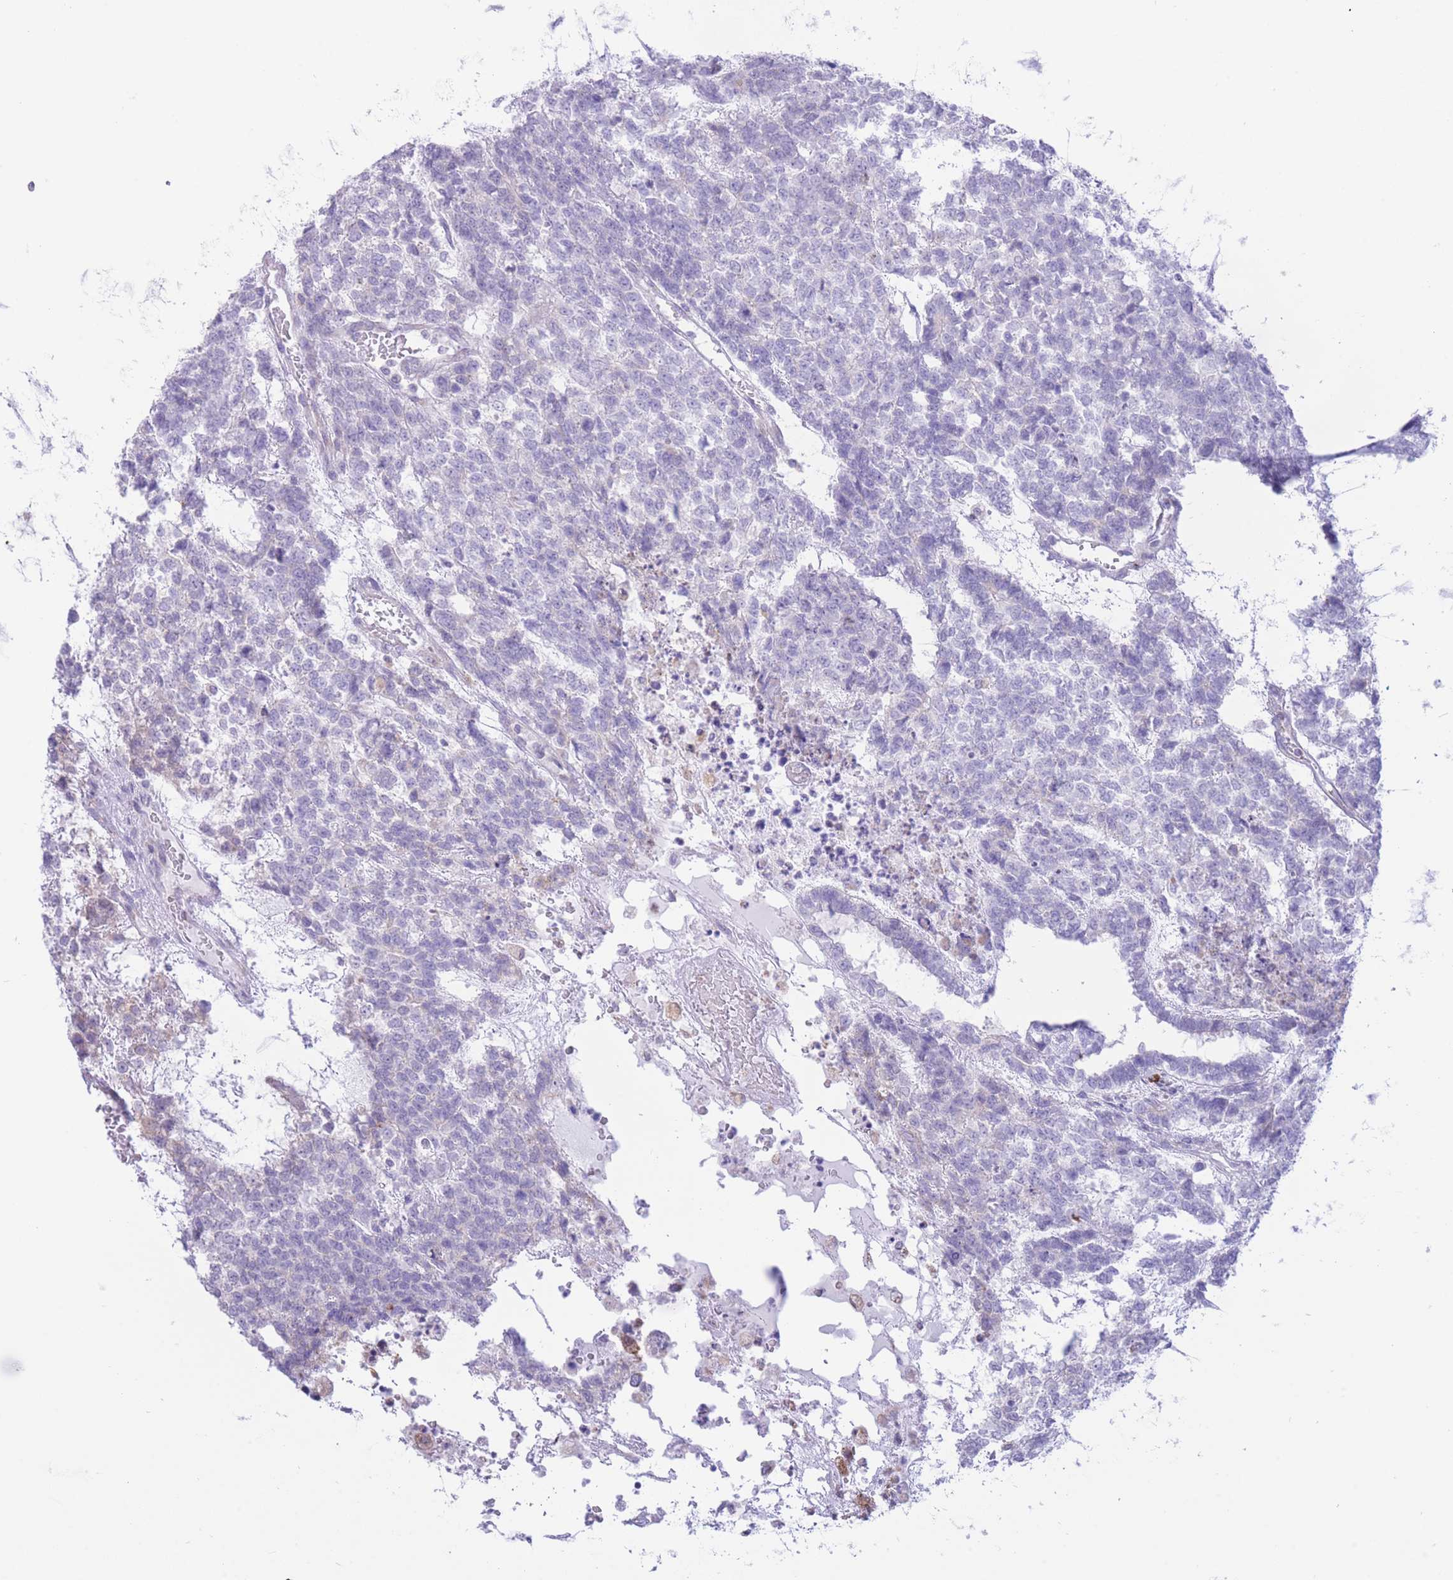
{"staining": {"intensity": "negative", "quantity": "none", "location": "none"}, "tissue": "testis cancer", "cell_type": "Tumor cells", "image_type": "cancer", "snomed": [{"axis": "morphology", "description": "Carcinoma, Embryonal, NOS"}, {"axis": "topography", "description": "Testis"}], "caption": "Immunohistochemistry micrograph of testis embryonal carcinoma stained for a protein (brown), which demonstrates no positivity in tumor cells.", "gene": "MYDGF", "patient": {"sex": "male", "age": 23}}